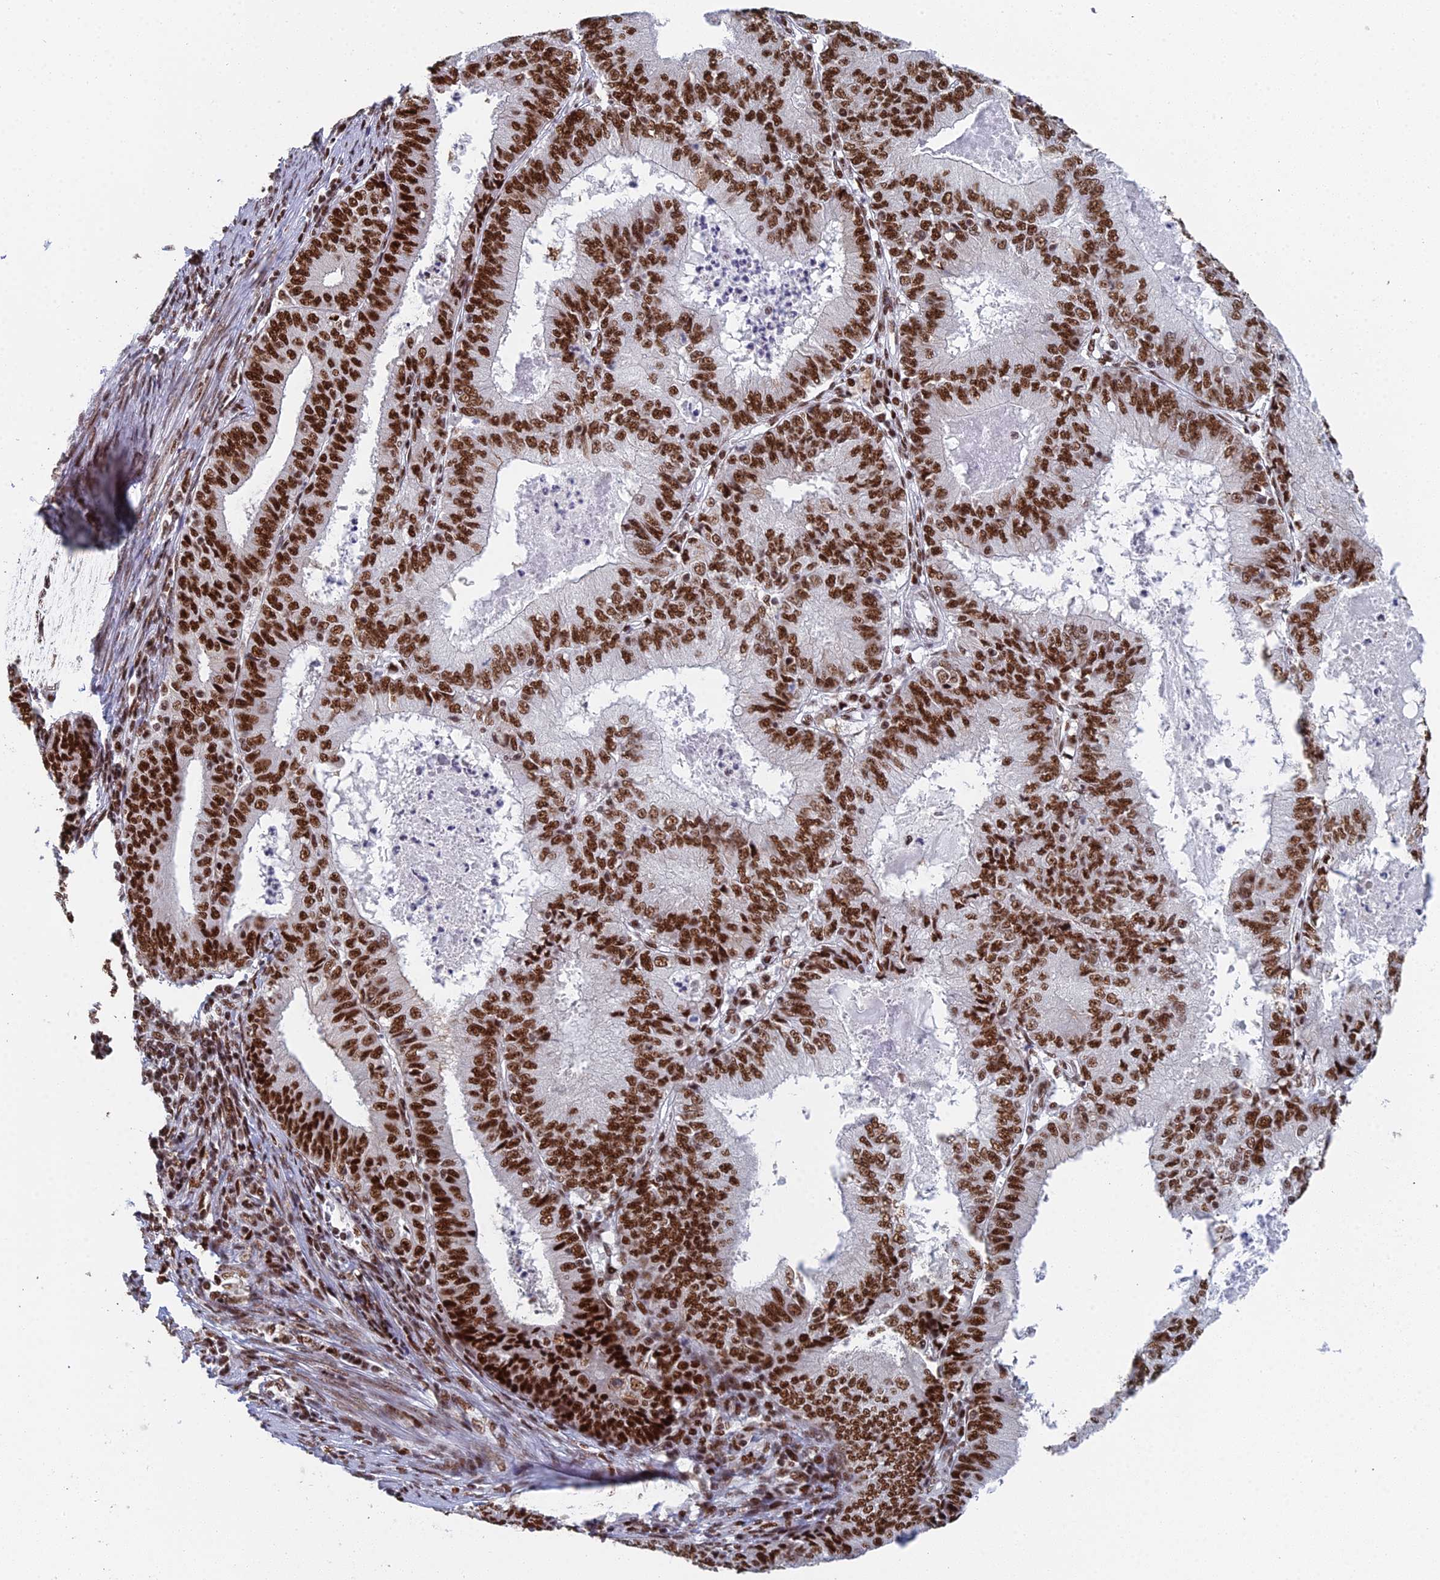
{"staining": {"intensity": "strong", "quantity": ">75%", "location": "nuclear"}, "tissue": "endometrial cancer", "cell_type": "Tumor cells", "image_type": "cancer", "snomed": [{"axis": "morphology", "description": "Adenocarcinoma, NOS"}, {"axis": "topography", "description": "Endometrium"}], "caption": "The image demonstrates a brown stain indicating the presence of a protein in the nuclear of tumor cells in endometrial cancer (adenocarcinoma).", "gene": "SF3B3", "patient": {"sex": "female", "age": 57}}